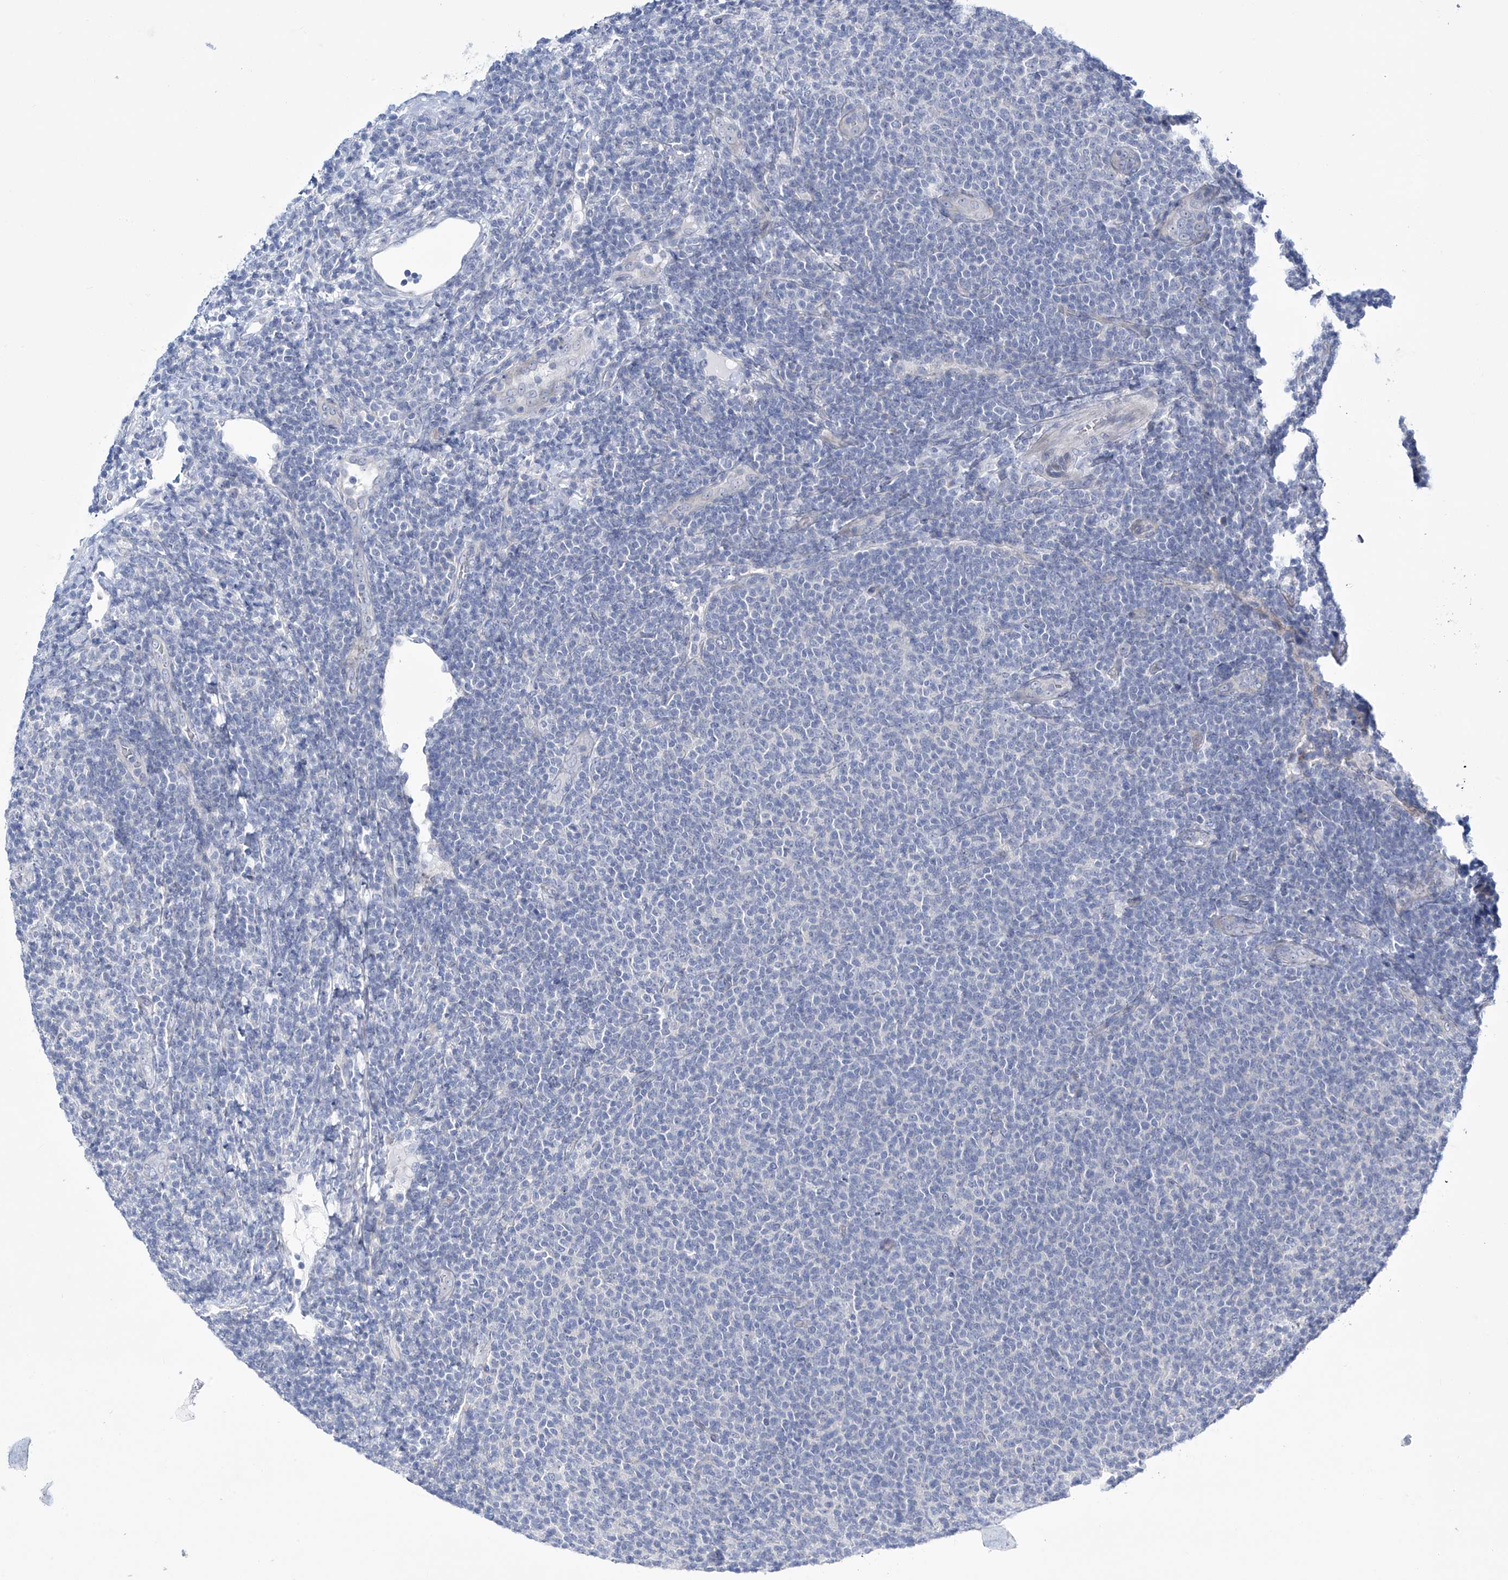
{"staining": {"intensity": "negative", "quantity": "none", "location": "none"}, "tissue": "lymphoma", "cell_type": "Tumor cells", "image_type": "cancer", "snomed": [{"axis": "morphology", "description": "Malignant lymphoma, non-Hodgkin's type, Low grade"}, {"axis": "topography", "description": "Lymph node"}], "caption": "The photomicrograph reveals no significant positivity in tumor cells of low-grade malignant lymphoma, non-Hodgkin's type.", "gene": "TRIM60", "patient": {"sex": "male", "age": 66}}